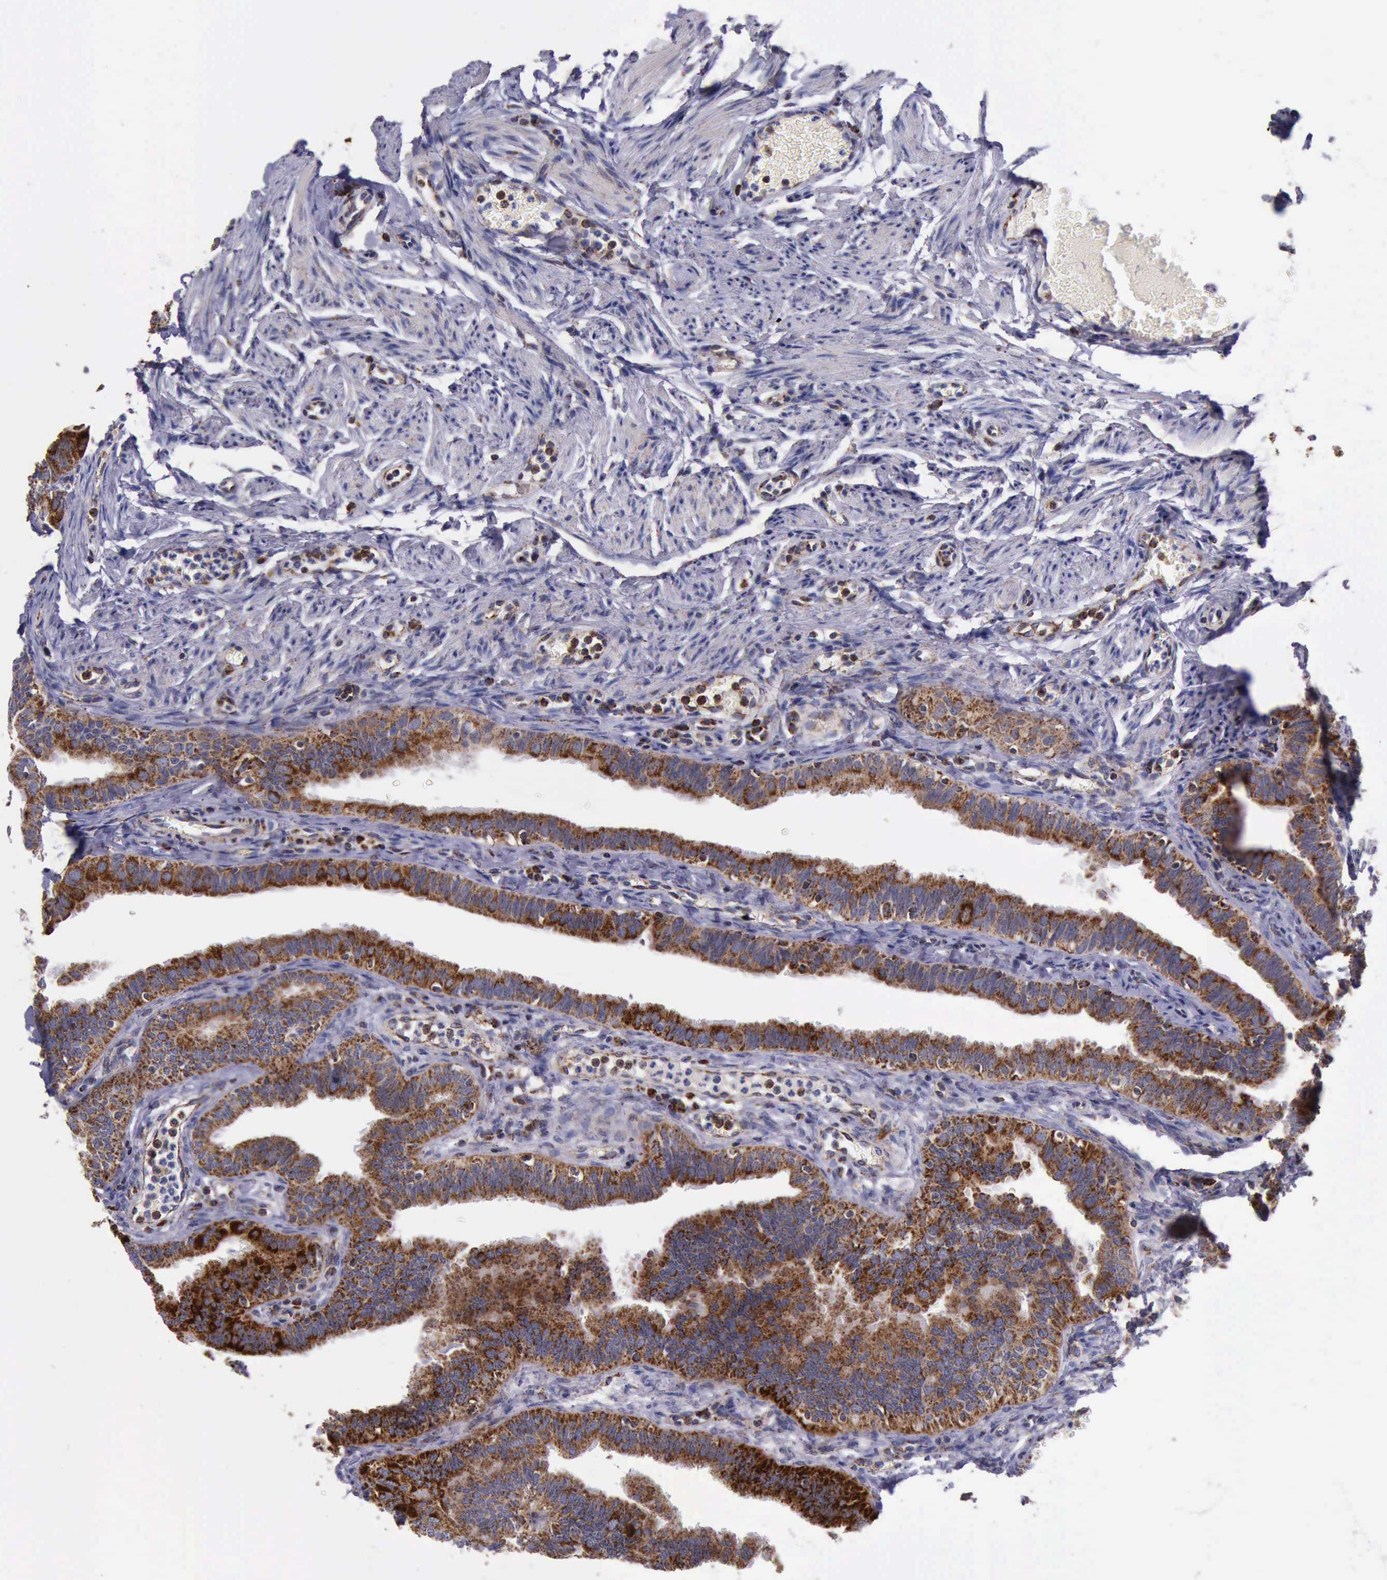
{"staining": {"intensity": "strong", "quantity": ">75%", "location": "cytoplasmic/membranous"}, "tissue": "fallopian tube", "cell_type": "Glandular cells", "image_type": "normal", "snomed": [{"axis": "morphology", "description": "Normal tissue, NOS"}, {"axis": "topography", "description": "Fallopian tube"}, {"axis": "topography", "description": "Ovary"}], "caption": "Protein expression analysis of normal human fallopian tube reveals strong cytoplasmic/membranous expression in approximately >75% of glandular cells. Ihc stains the protein of interest in brown and the nuclei are stained blue.", "gene": "TXN2", "patient": {"sex": "female", "age": 51}}